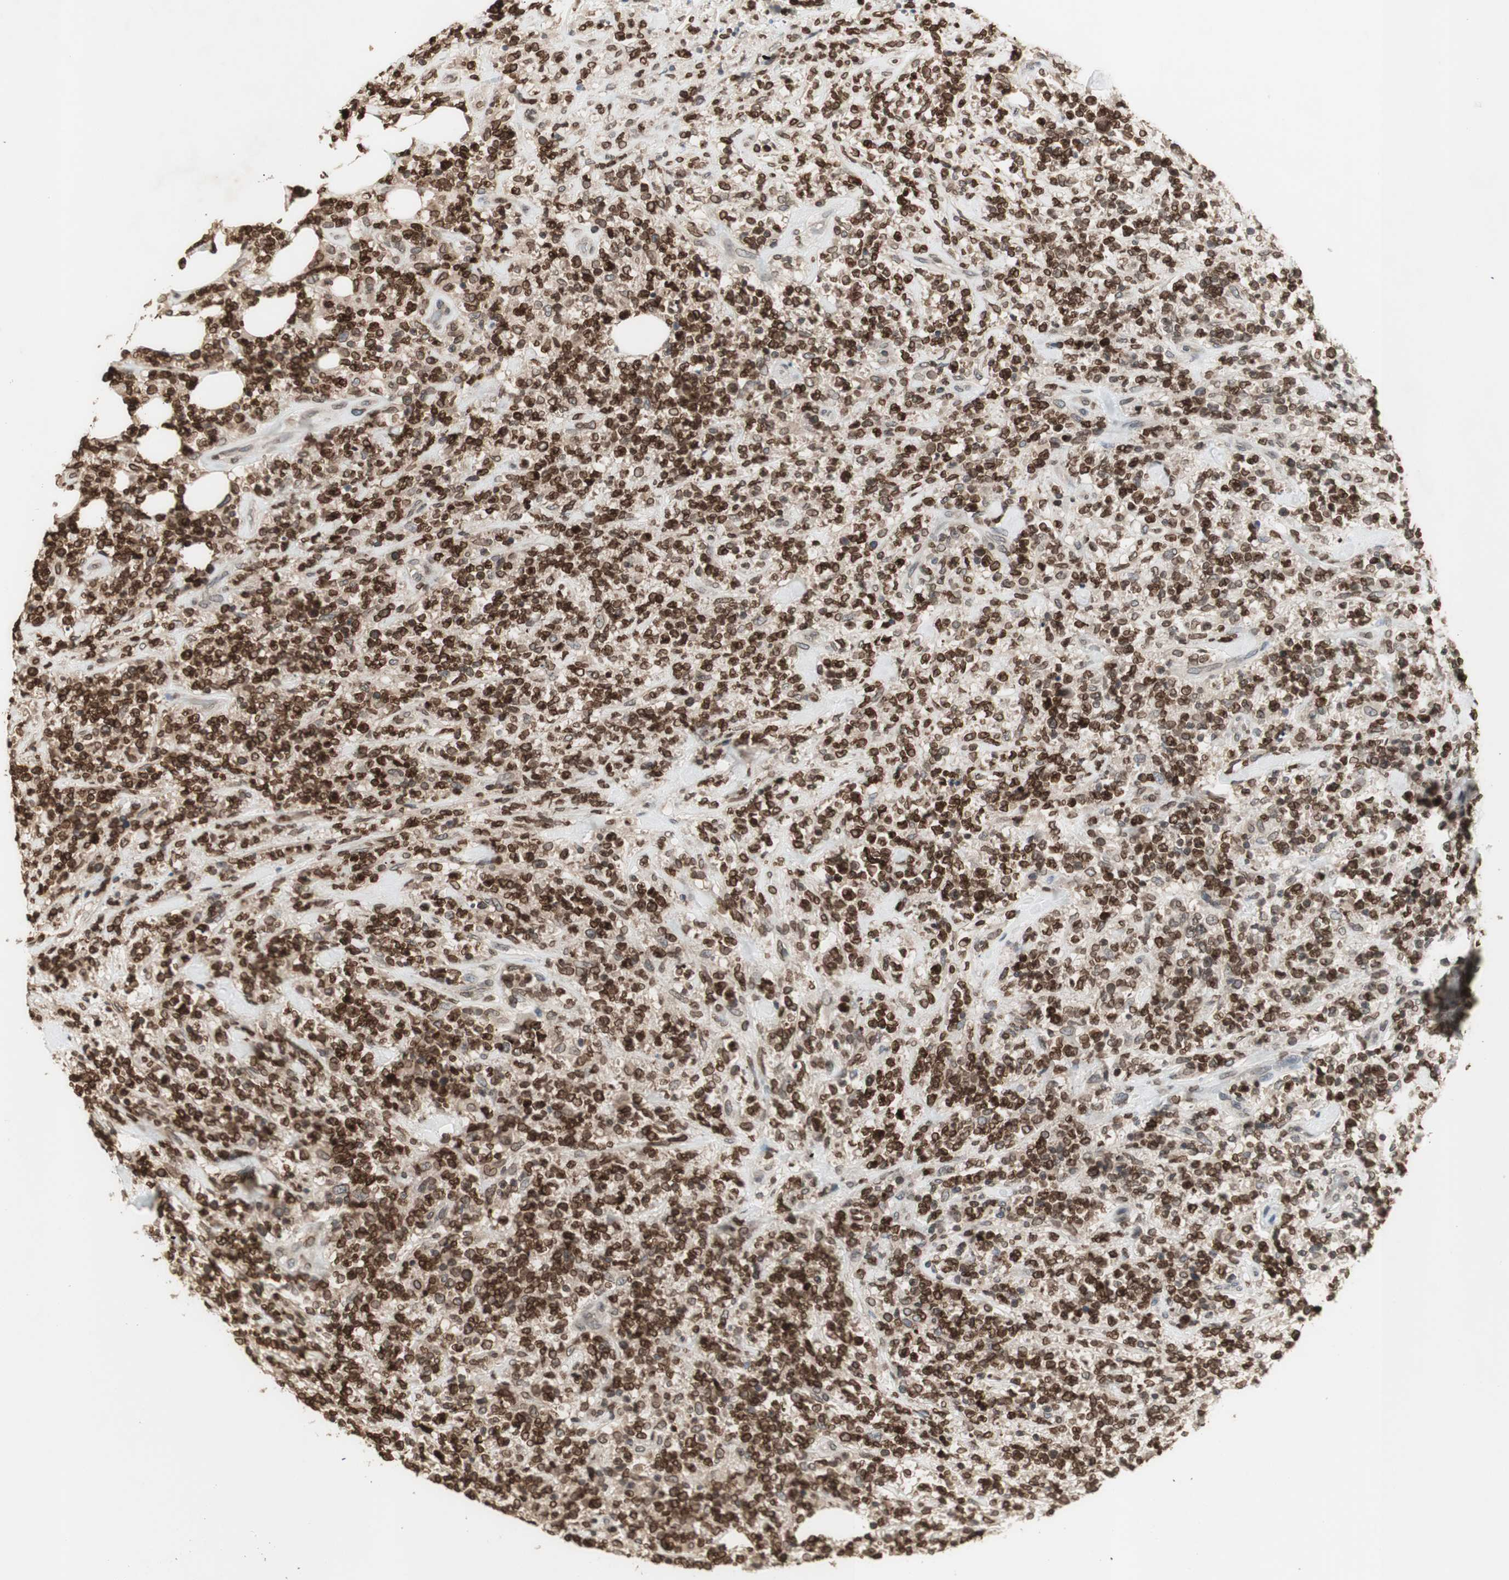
{"staining": {"intensity": "strong", "quantity": "25%-75%", "location": "cytoplasmic/membranous,nuclear"}, "tissue": "lymphoma", "cell_type": "Tumor cells", "image_type": "cancer", "snomed": [{"axis": "morphology", "description": "Malignant lymphoma, non-Hodgkin's type, High grade"}, {"axis": "topography", "description": "Soft tissue"}], "caption": "Lymphoma stained for a protein demonstrates strong cytoplasmic/membranous and nuclear positivity in tumor cells.", "gene": "TMPO", "patient": {"sex": "male", "age": 18}}